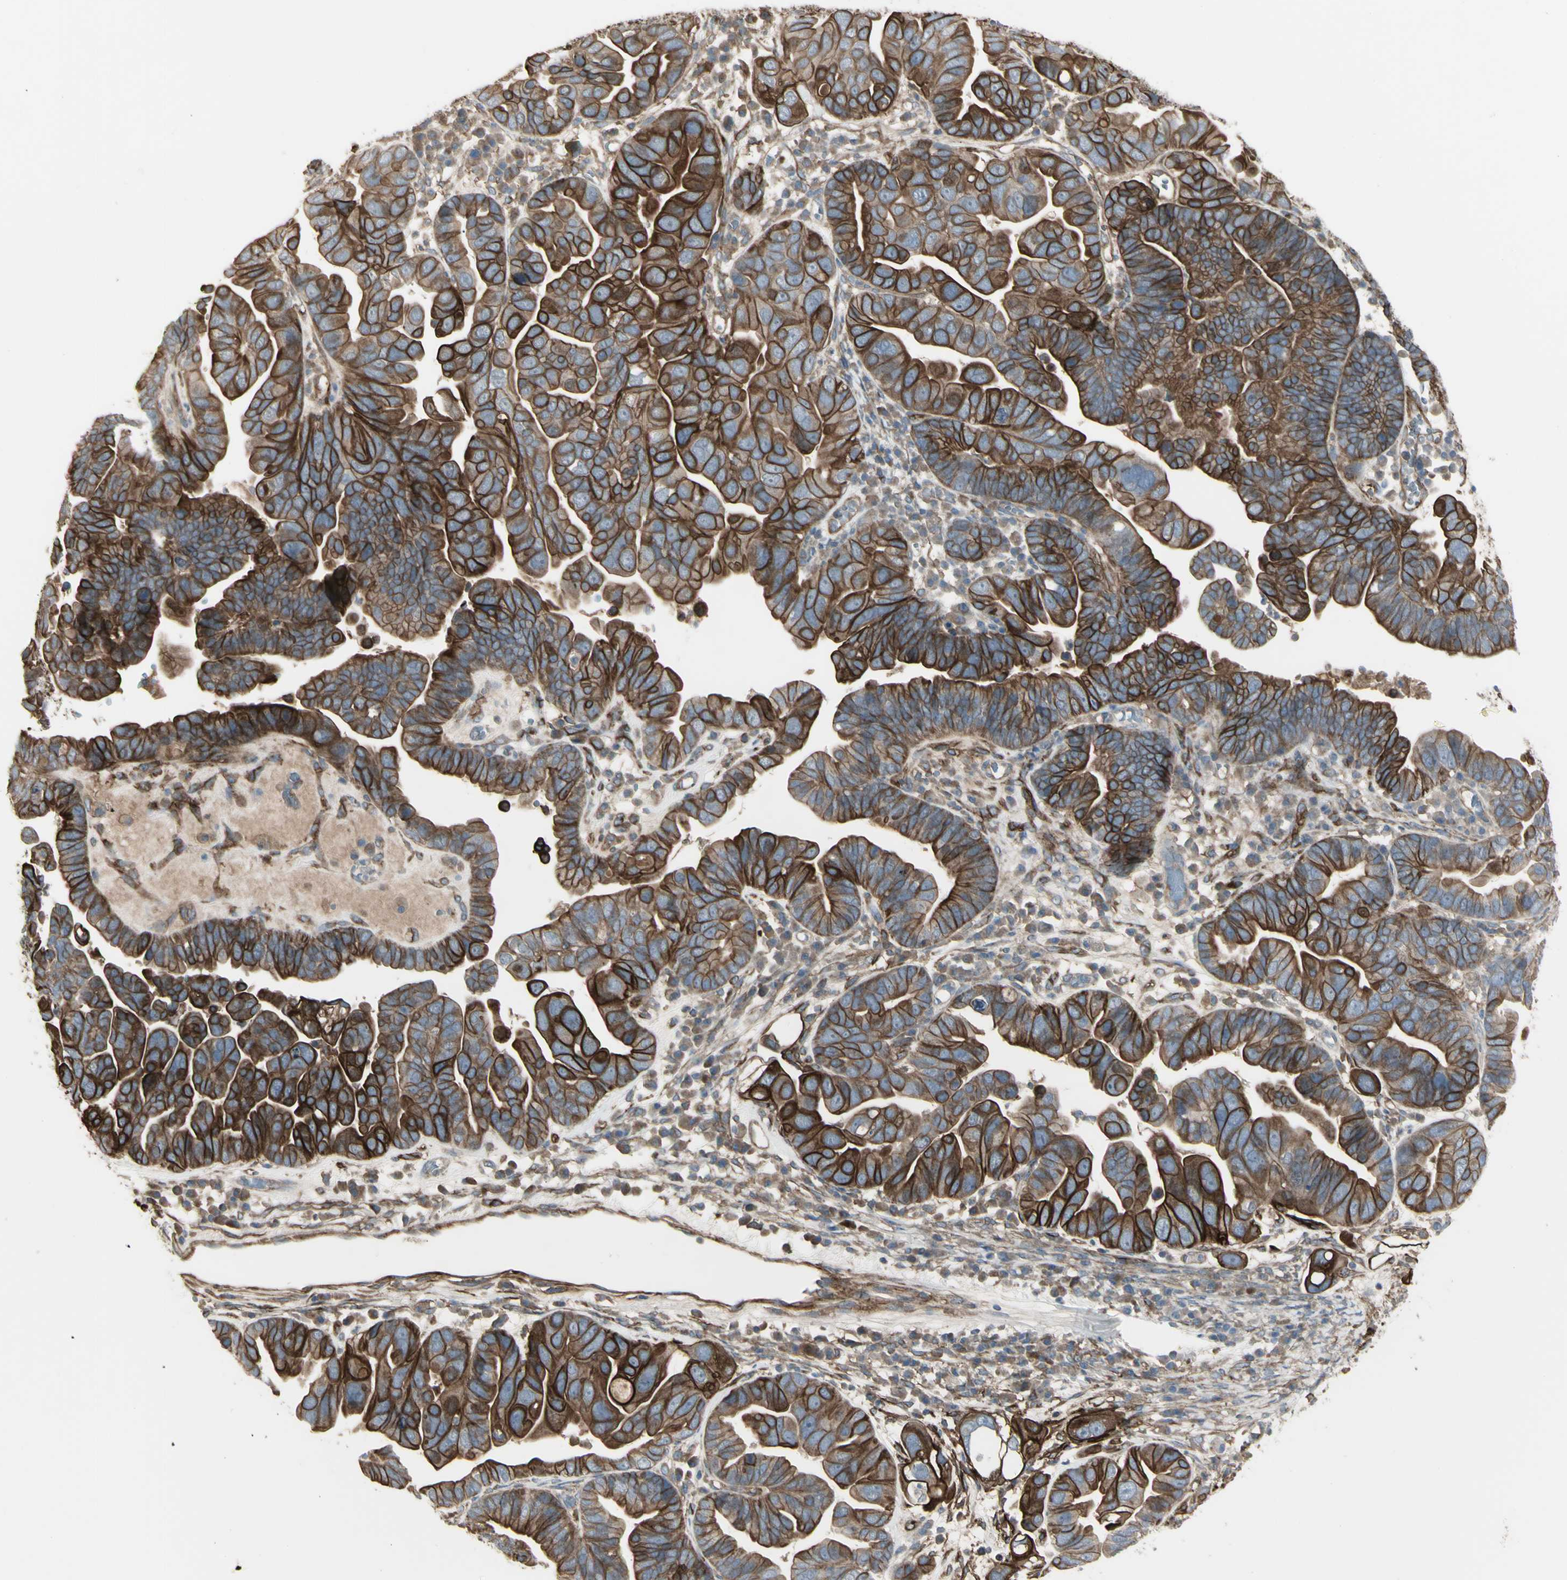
{"staining": {"intensity": "strong", "quantity": "25%-75%", "location": "cytoplasmic/membranous"}, "tissue": "ovarian cancer", "cell_type": "Tumor cells", "image_type": "cancer", "snomed": [{"axis": "morphology", "description": "Cystadenocarcinoma, serous, NOS"}, {"axis": "topography", "description": "Ovary"}], "caption": "The micrograph exhibits staining of ovarian serous cystadenocarcinoma, revealing strong cytoplasmic/membranous protein positivity (brown color) within tumor cells.", "gene": "CD276", "patient": {"sex": "female", "age": 56}}